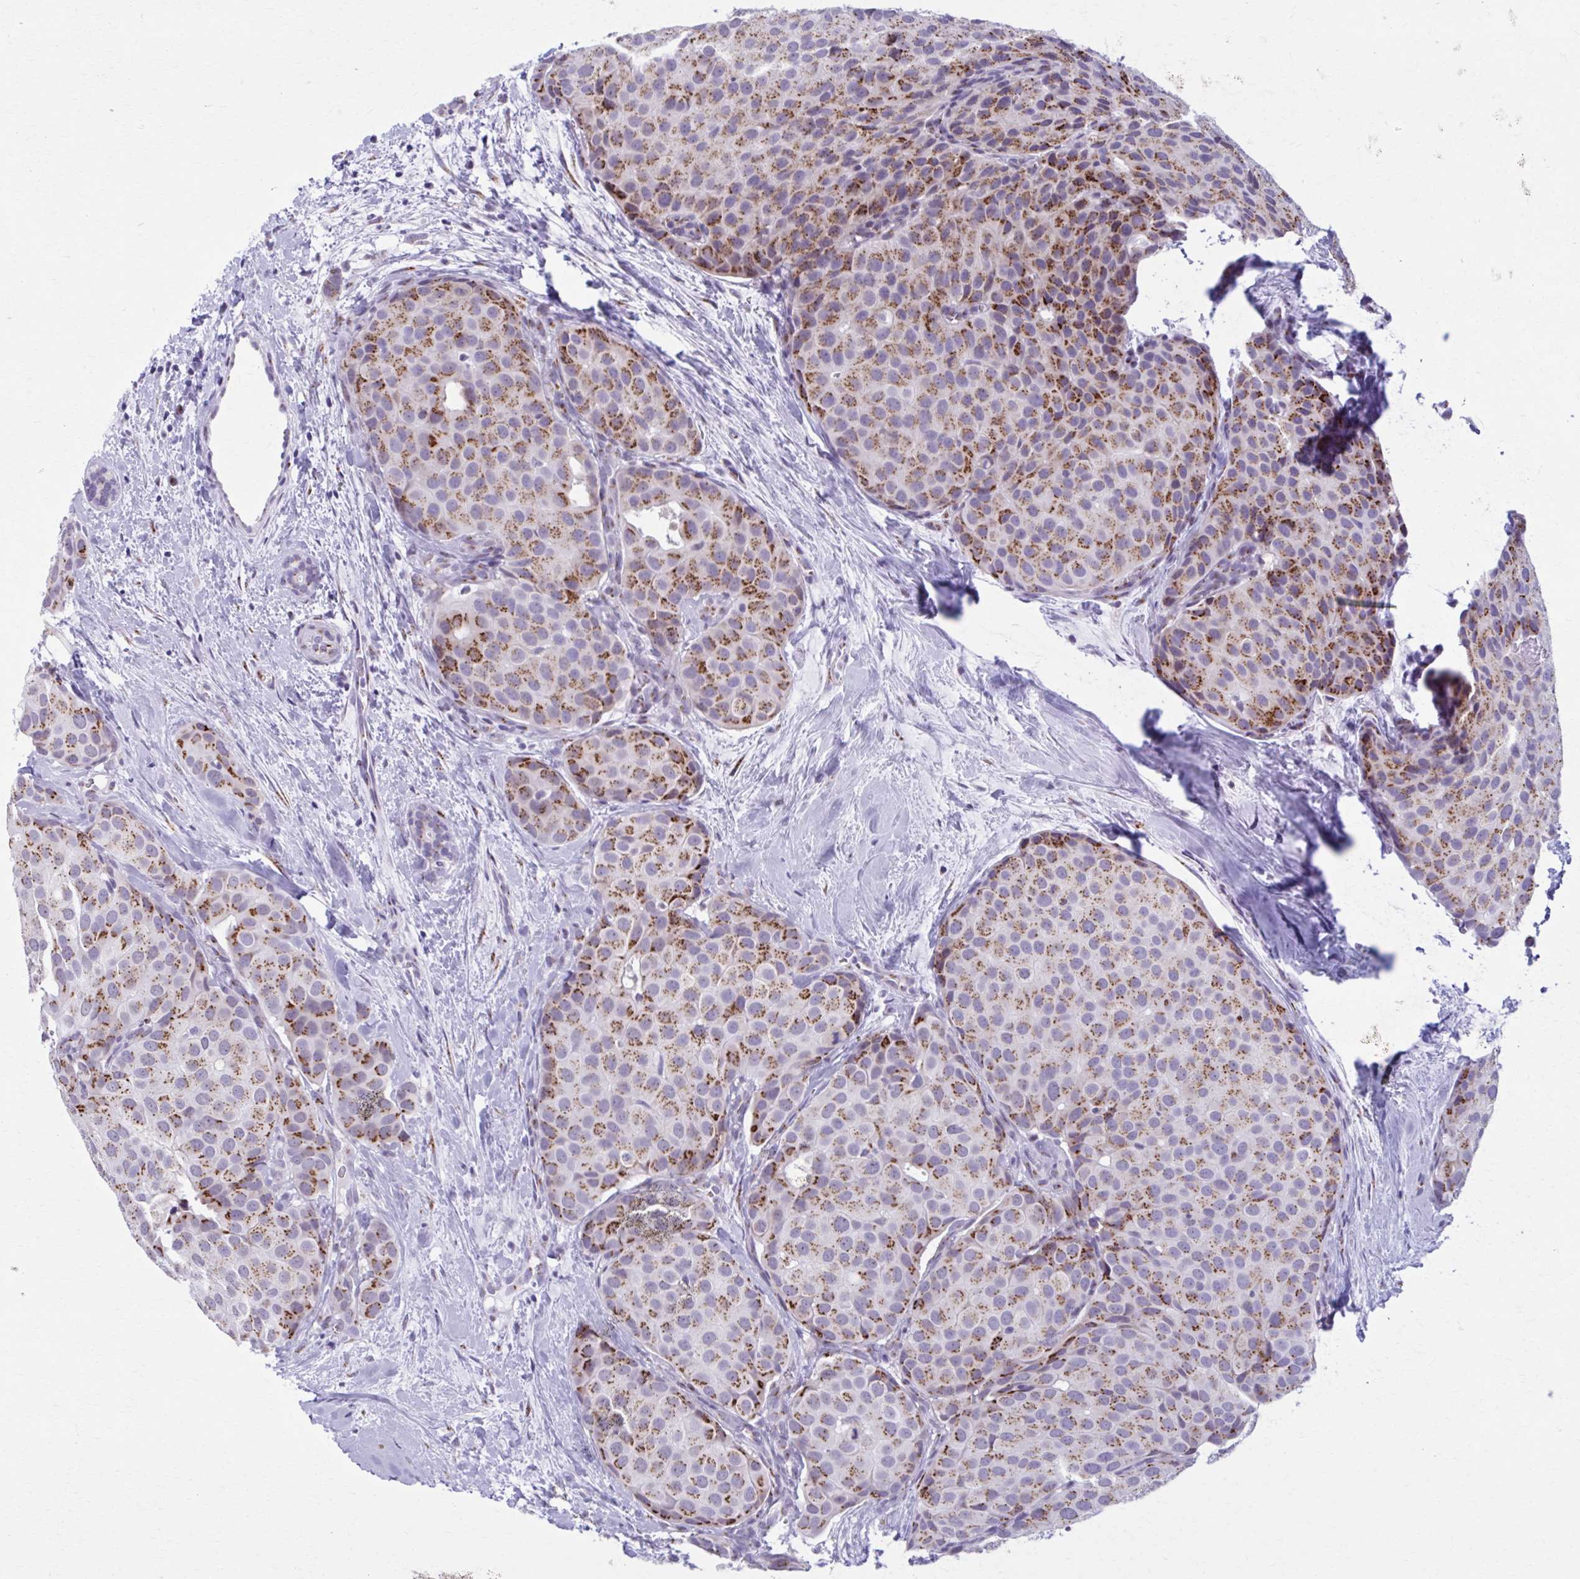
{"staining": {"intensity": "strong", "quantity": "25%-75%", "location": "cytoplasmic/membranous"}, "tissue": "breast cancer", "cell_type": "Tumor cells", "image_type": "cancer", "snomed": [{"axis": "morphology", "description": "Duct carcinoma"}, {"axis": "topography", "description": "Breast"}], "caption": "Immunohistochemistry of human breast cancer exhibits high levels of strong cytoplasmic/membranous positivity in about 25%-75% of tumor cells. The staining was performed using DAB, with brown indicating positive protein expression. Nuclei are stained blue with hematoxylin.", "gene": "ZNF682", "patient": {"sex": "female", "age": 70}}